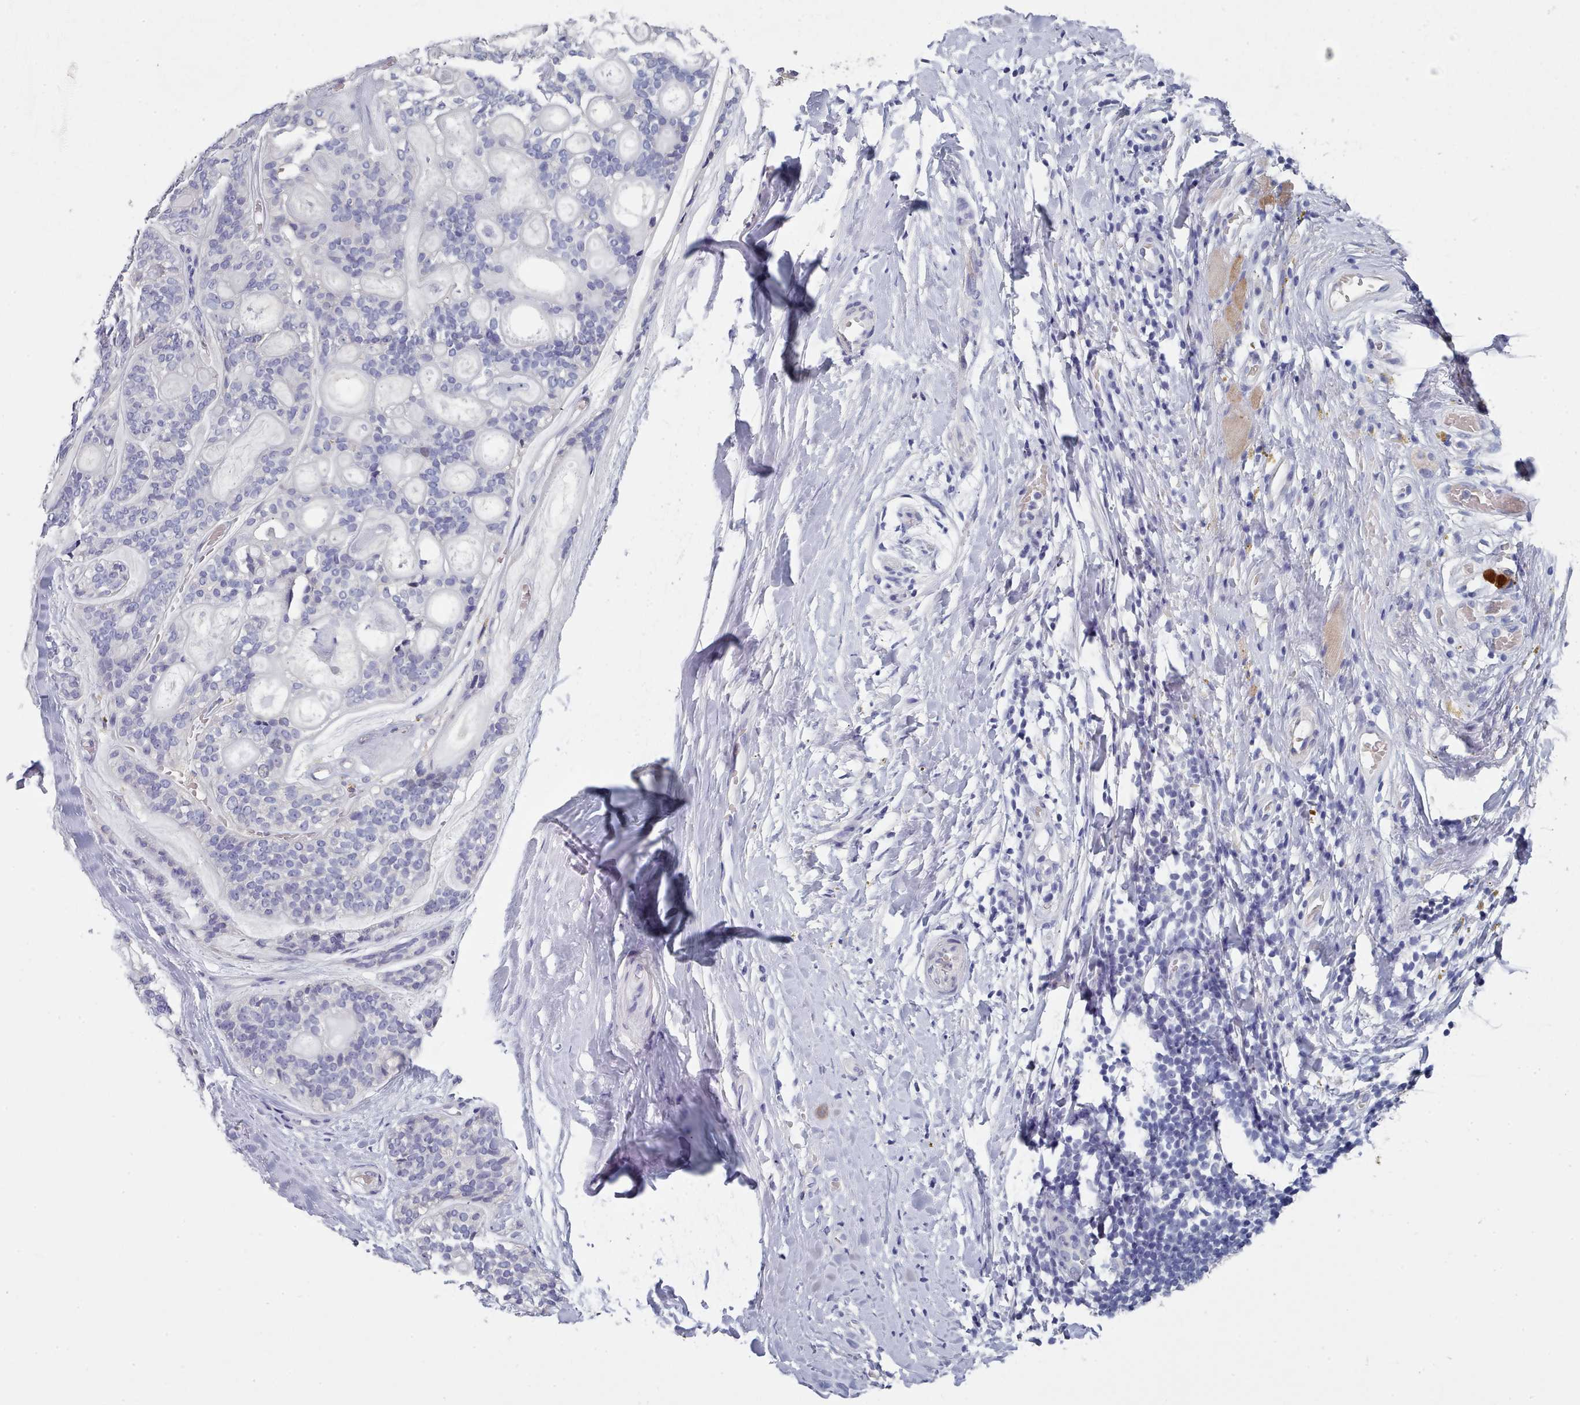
{"staining": {"intensity": "negative", "quantity": "none", "location": "none"}, "tissue": "head and neck cancer", "cell_type": "Tumor cells", "image_type": "cancer", "snomed": [{"axis": "morphology", "description": "Adenocarcinoma, NOS"}, {"axis": "topography", "description": "Head-Neck"}], "caption": "Head and neck adenocarcinoma stained for a protein using immunohistochemistry exhibits no expression tumor cells.", "gene": "ACAD11", "patient": {"sex": "male", "age": 66}}